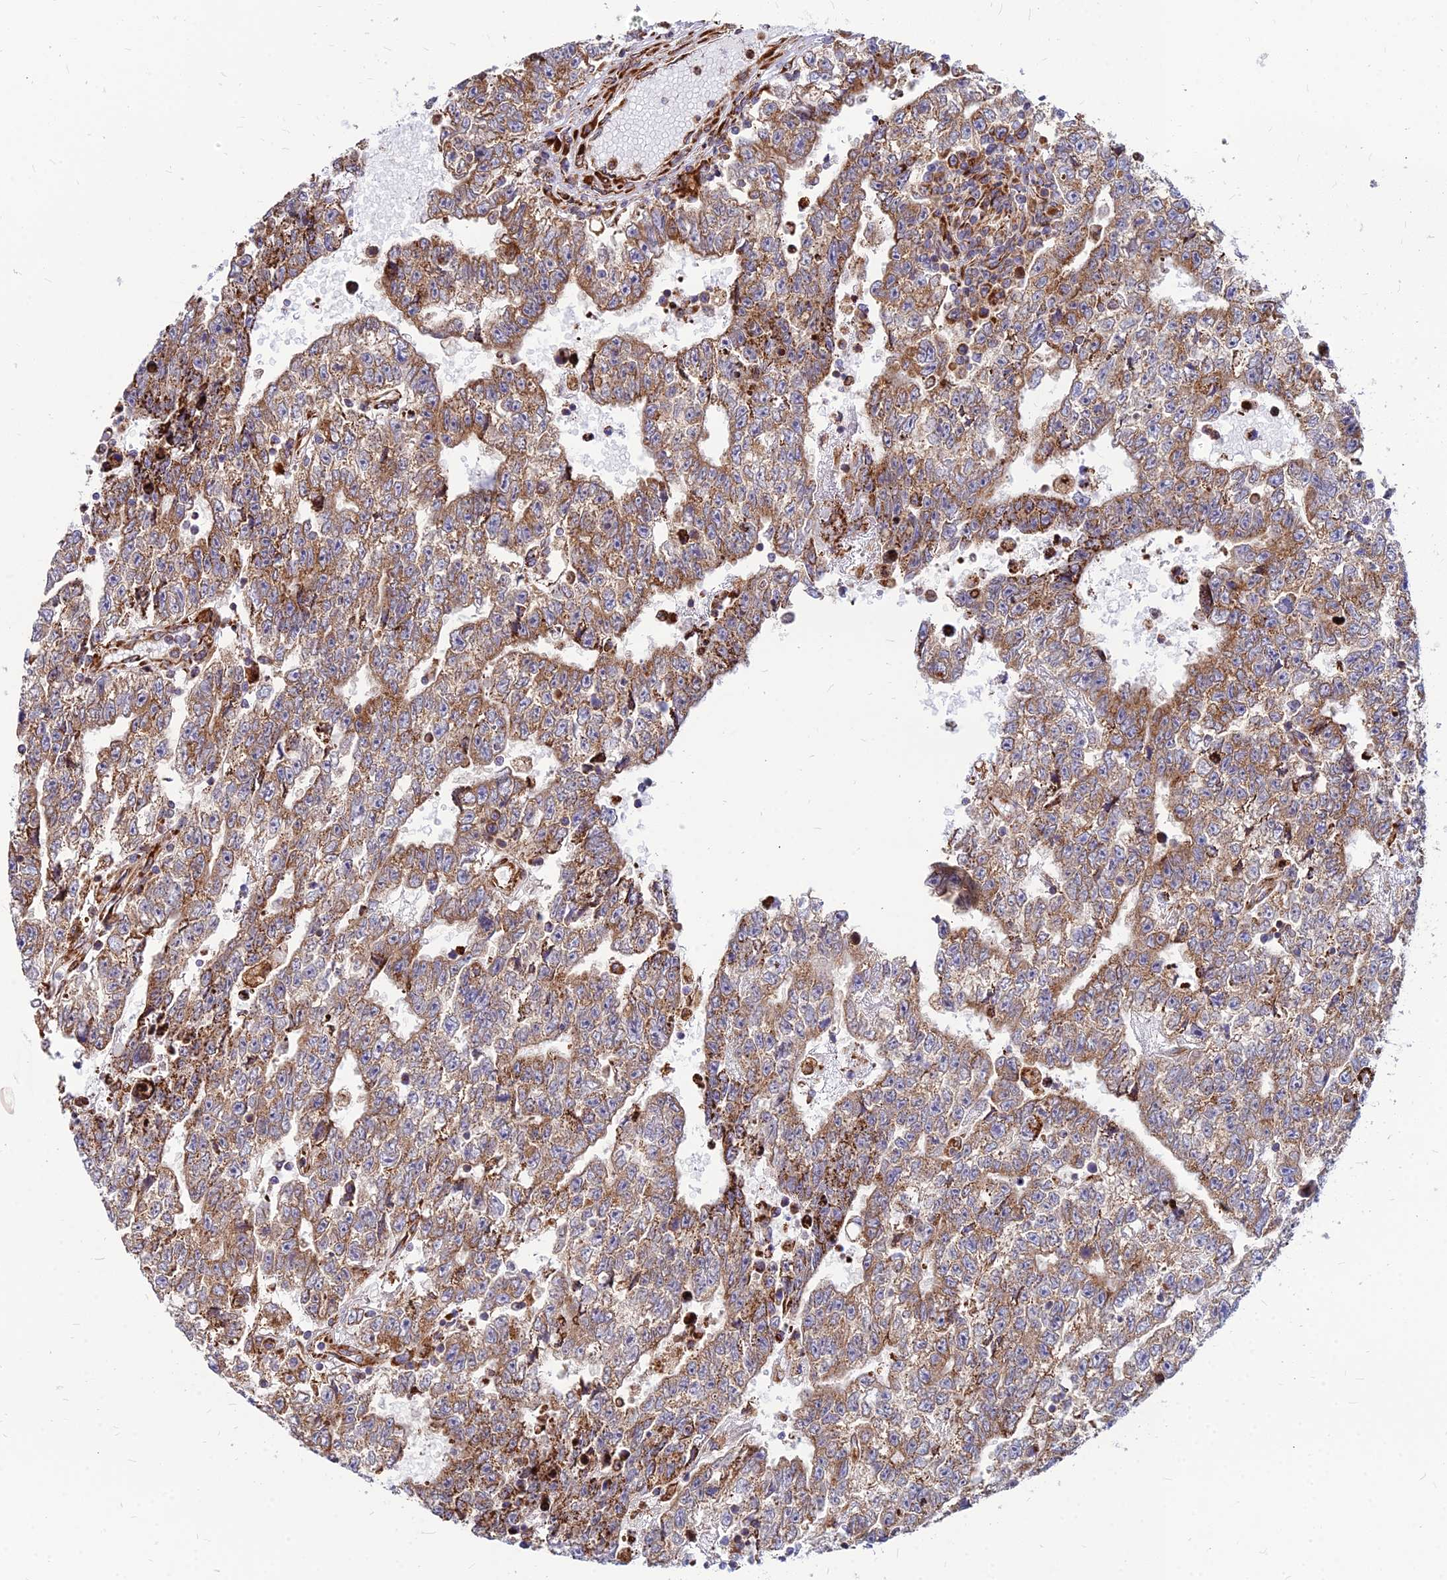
{"staining": {"intensity": "moderate", "quantity": ">75%", "location": "cytoplasmic/membranous"}, "tissue": "testis cancer", "cell_type": "Tumor cells", "image_type": "cancer", "snomed": [{"axis": "morphology", "description": "Carcinoma, Embryonal, NOS"}, {"axis": "topography", "description": "Testis"}], "caption": "There is medium levels of moderate cytoplasmic/membranous positivity in tumor cells of embryonal carcinoma (testis), as demonstrated by immunohistochemical staining (brown color).", "gene": "CCT6B", "patient": {"sex": "male", "age": 25}}